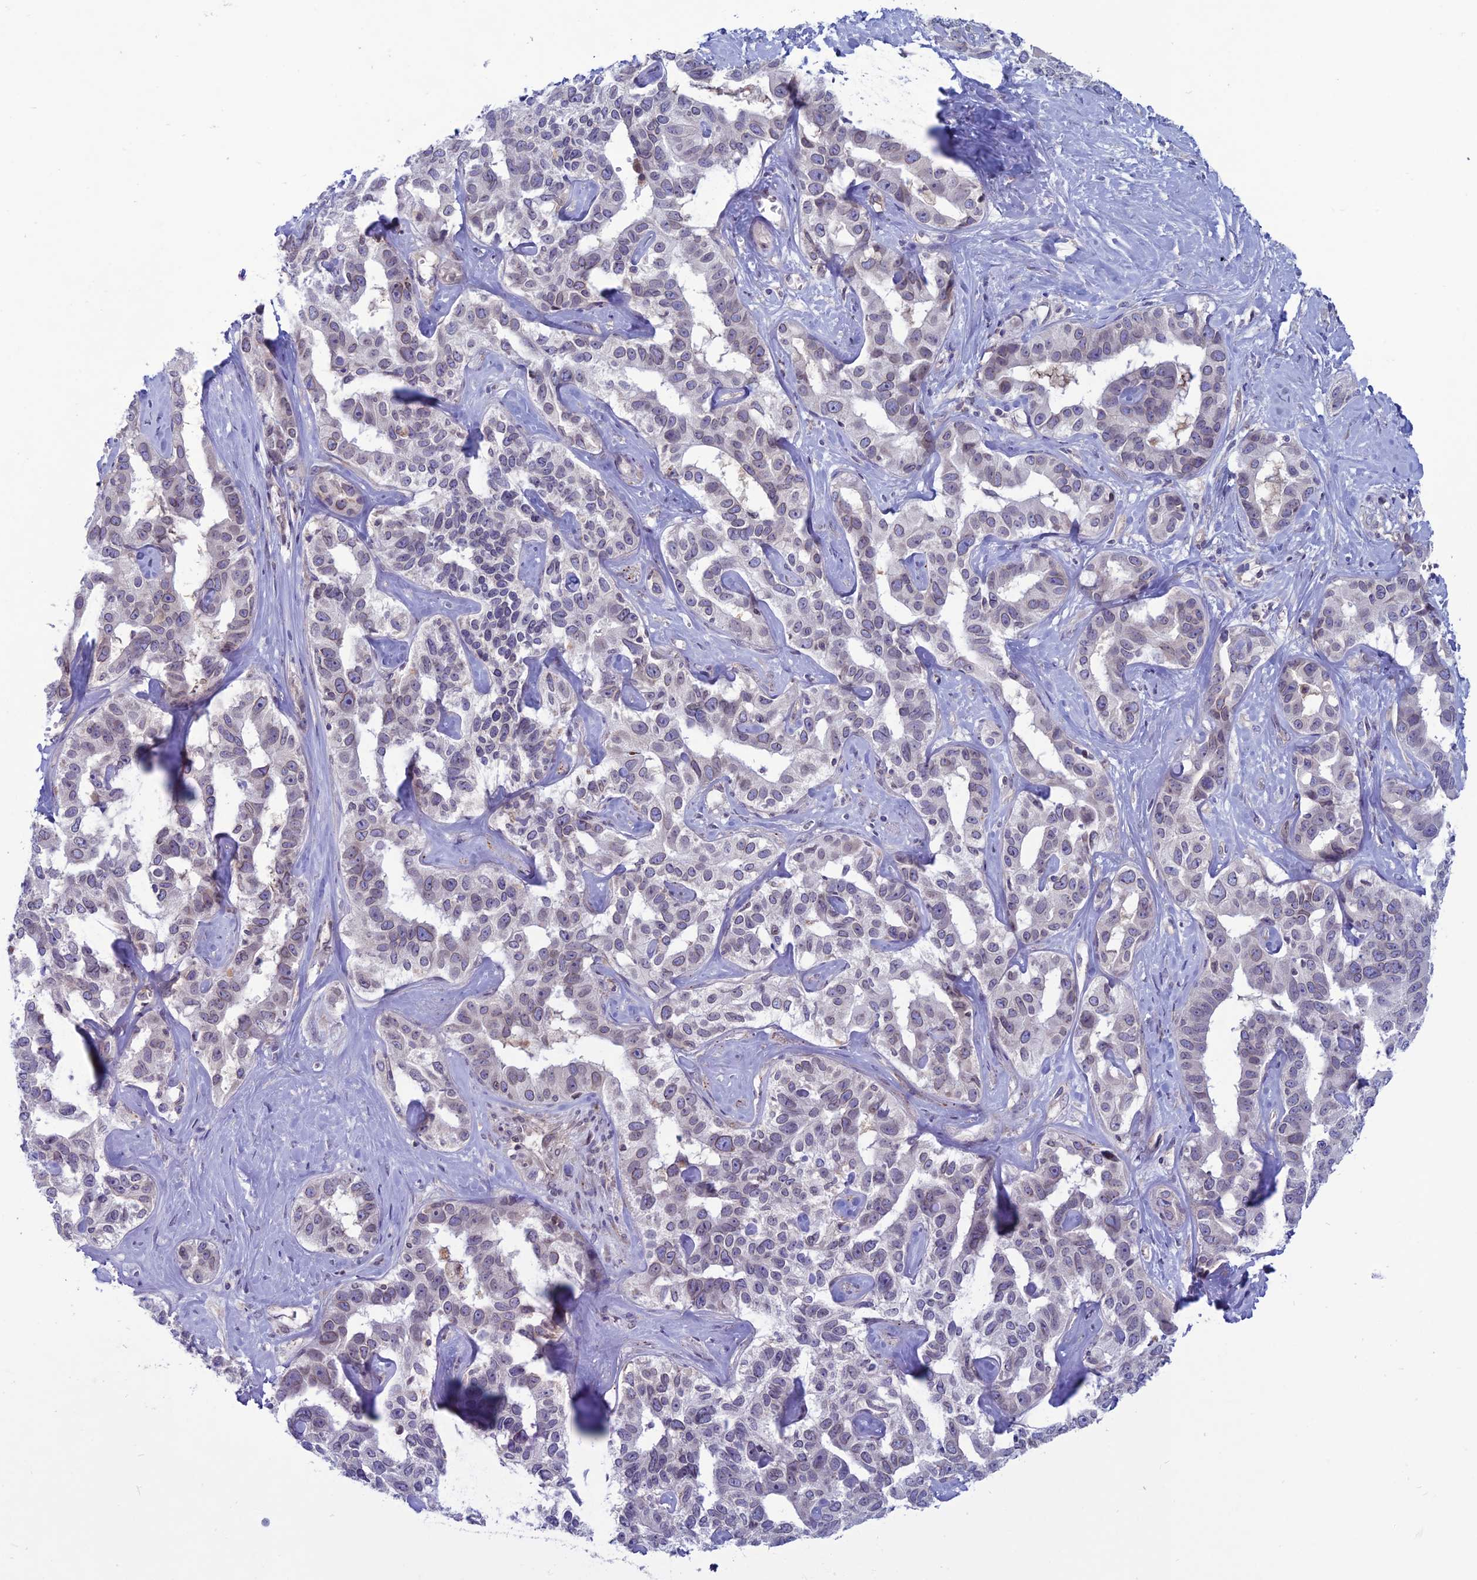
{"staining": {"intensity": "weak", "quantity": ">75%", "location": "cytoplasmic/membranous,nuclear"}, "tissue": "liver cancer", "cell_type": "Tumor cells", "image_type": "cancer", "snomed": [{"axis": "morphology", "description": "Cholangiocarcinoma"}, {"axis": "topography", "description": "Liver"}], "caption": "Protein analysis of liver cancer (cholangiocarcinoma) tissue demonstrates weak cytoplasmic/membranous and nuclear expression in about >75% of tumor cells.", "gene": "WDR46", "patient": {"sex": "male", "age": 59}}